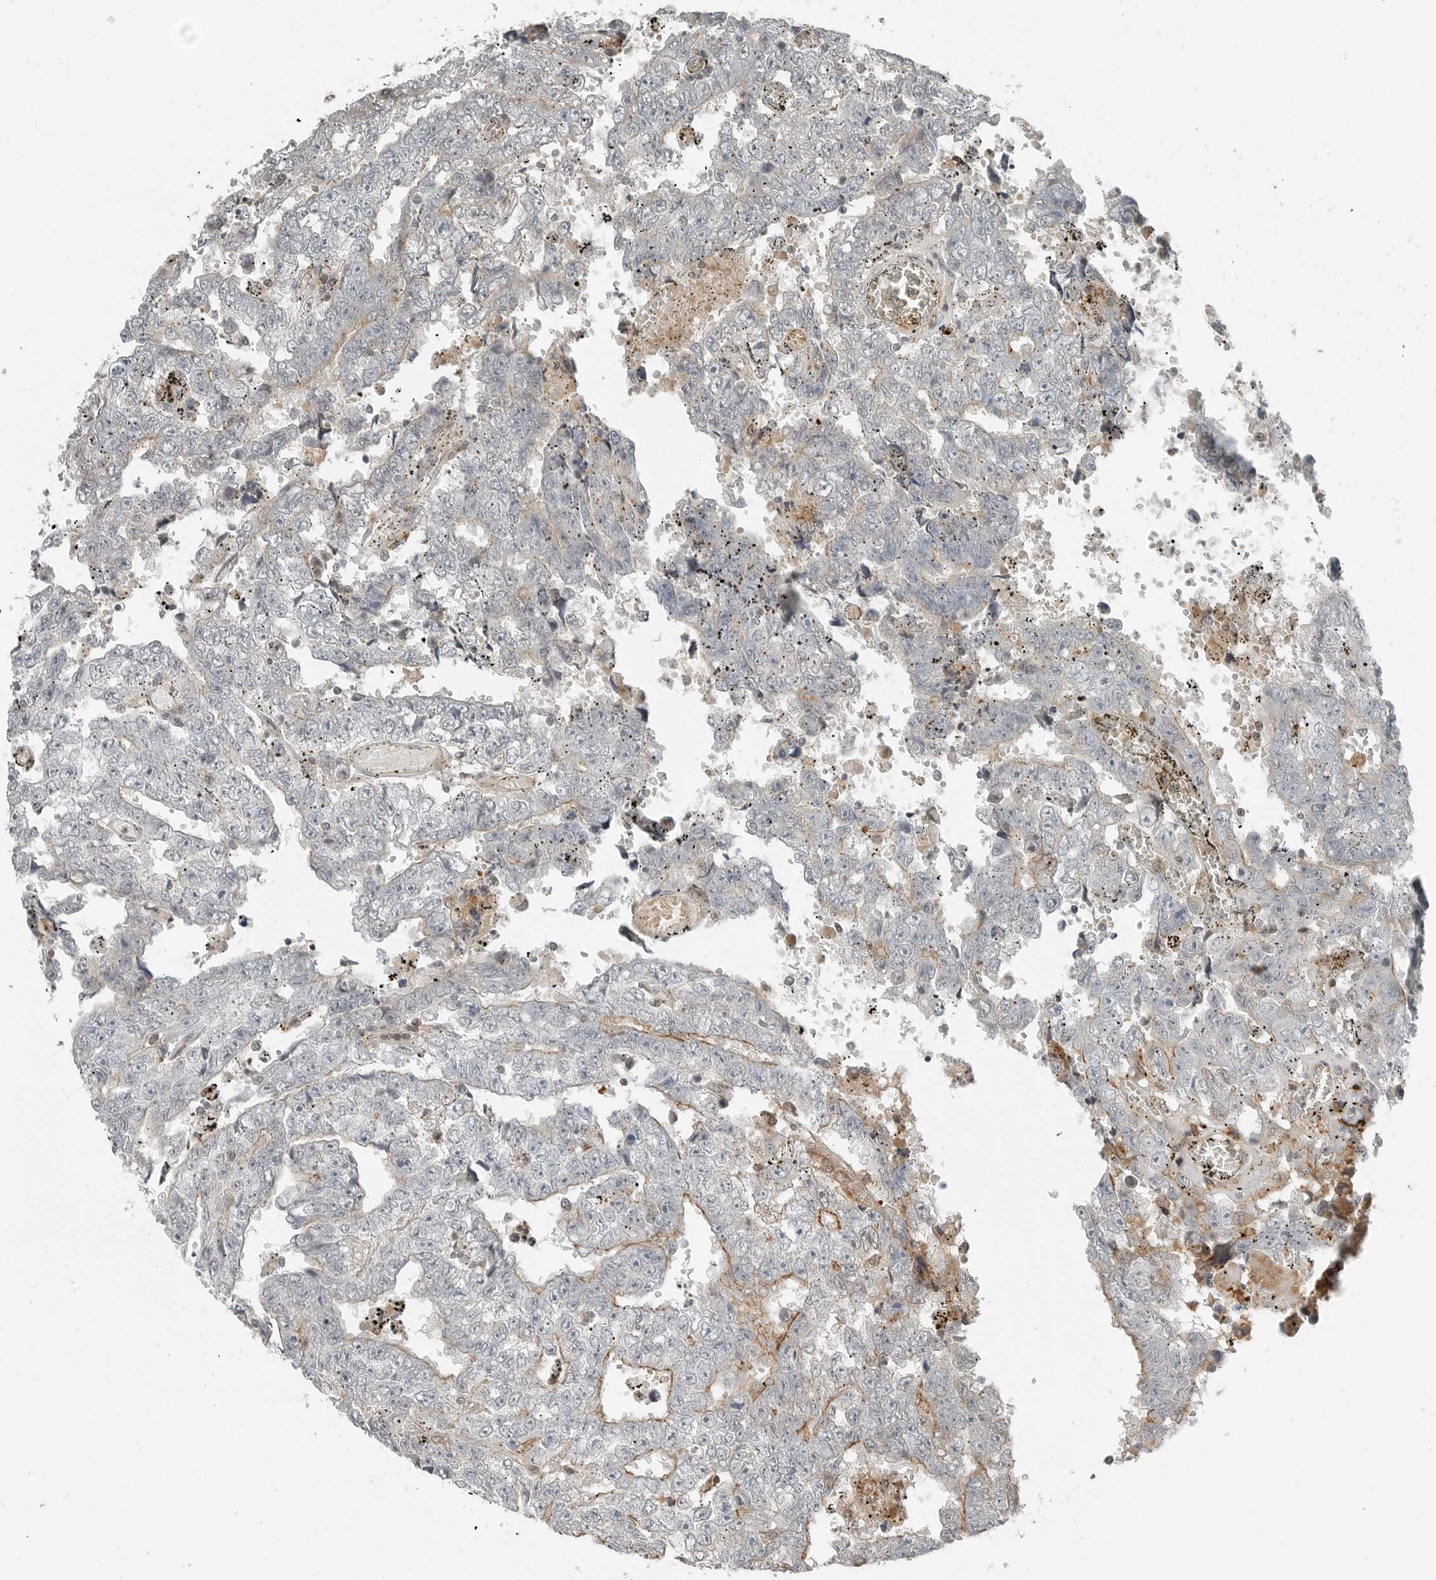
{"staining": {"intensity": "moderate", "quantity": "<25%", "location": "cytoplasmic/membranous"}, "tissue": "testis cancer", "cell_type": "Tumor cells", "image_type": "cancer", "snomed": [{"axis": "morphology", "description": "Carcinoma, Embryonal, NOS"}, {"axis": "topography", "description": "Testis"}], "caption": "Testis cancer stained for a protein (brown) shows moderate cytoplasmic/membranous positive staining in about <25% of tumor cells.", "gene": "LEFTY2", "patient": {"sex": "male", "age": 25}}